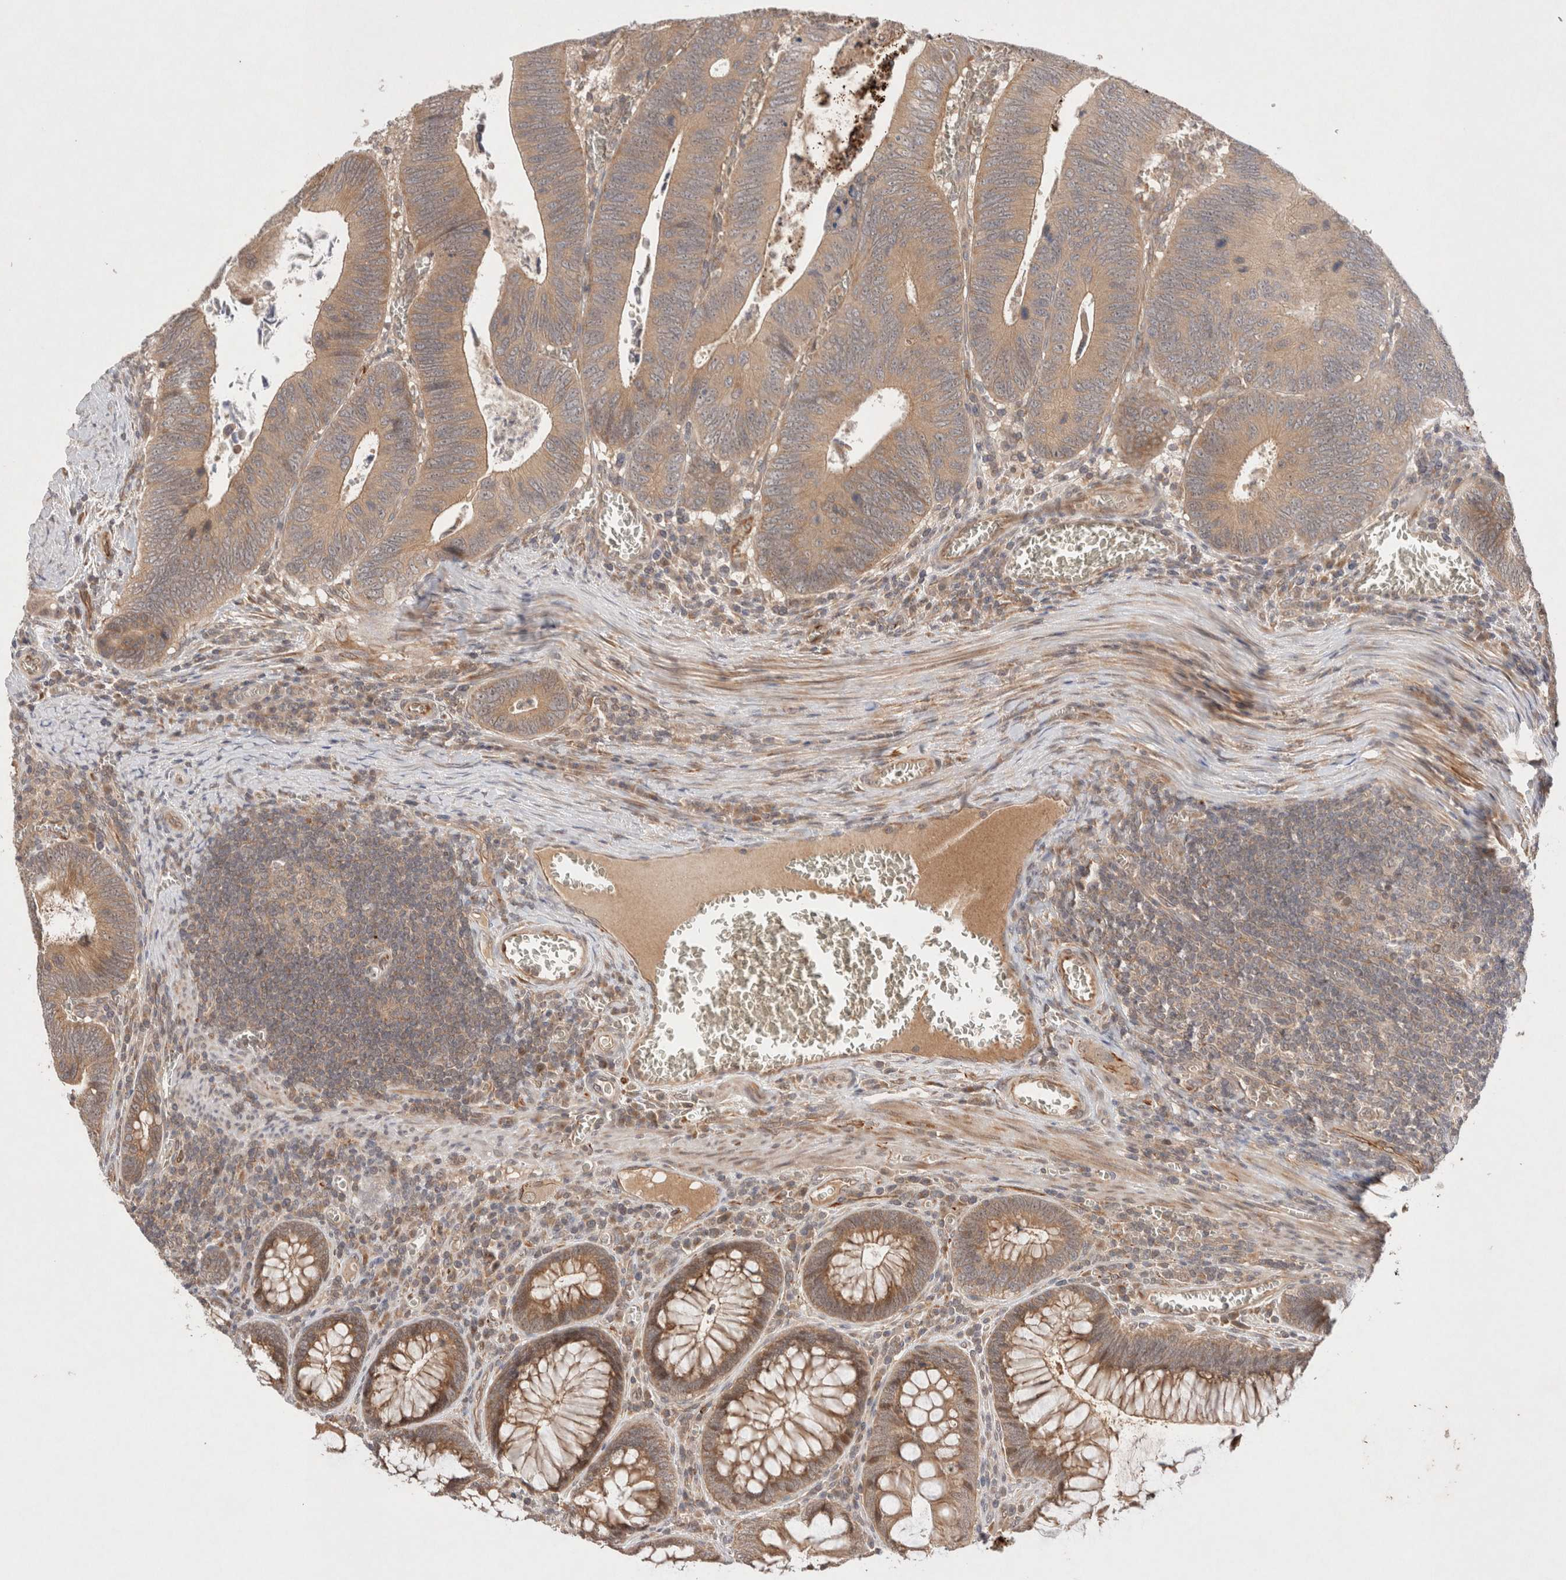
{"staining": {"intensity": "moderate", "quantity": ">75%", "location": "cytoplasmic/membranous"}, "tissue": "colorectal cancer", "cell_type": "Tumor cells", "image_type": "cancer", "snomed": [{"axis": "morphology", "description": "Inflammation, NOS"}, {"axis": "morphology", "description": "Adenocarcinoma, NOS"}, {"axis": "topography", "description": "Colon"}], "caption": "Colorectal adenocarcinoma was stained to show a protein in brown. There is medium levels of moderate cytoplasmic/membranous expression in about >75% of tumor cells.", "gene": "KLHL20", "patient": {"sex": "male", "age": 72}}